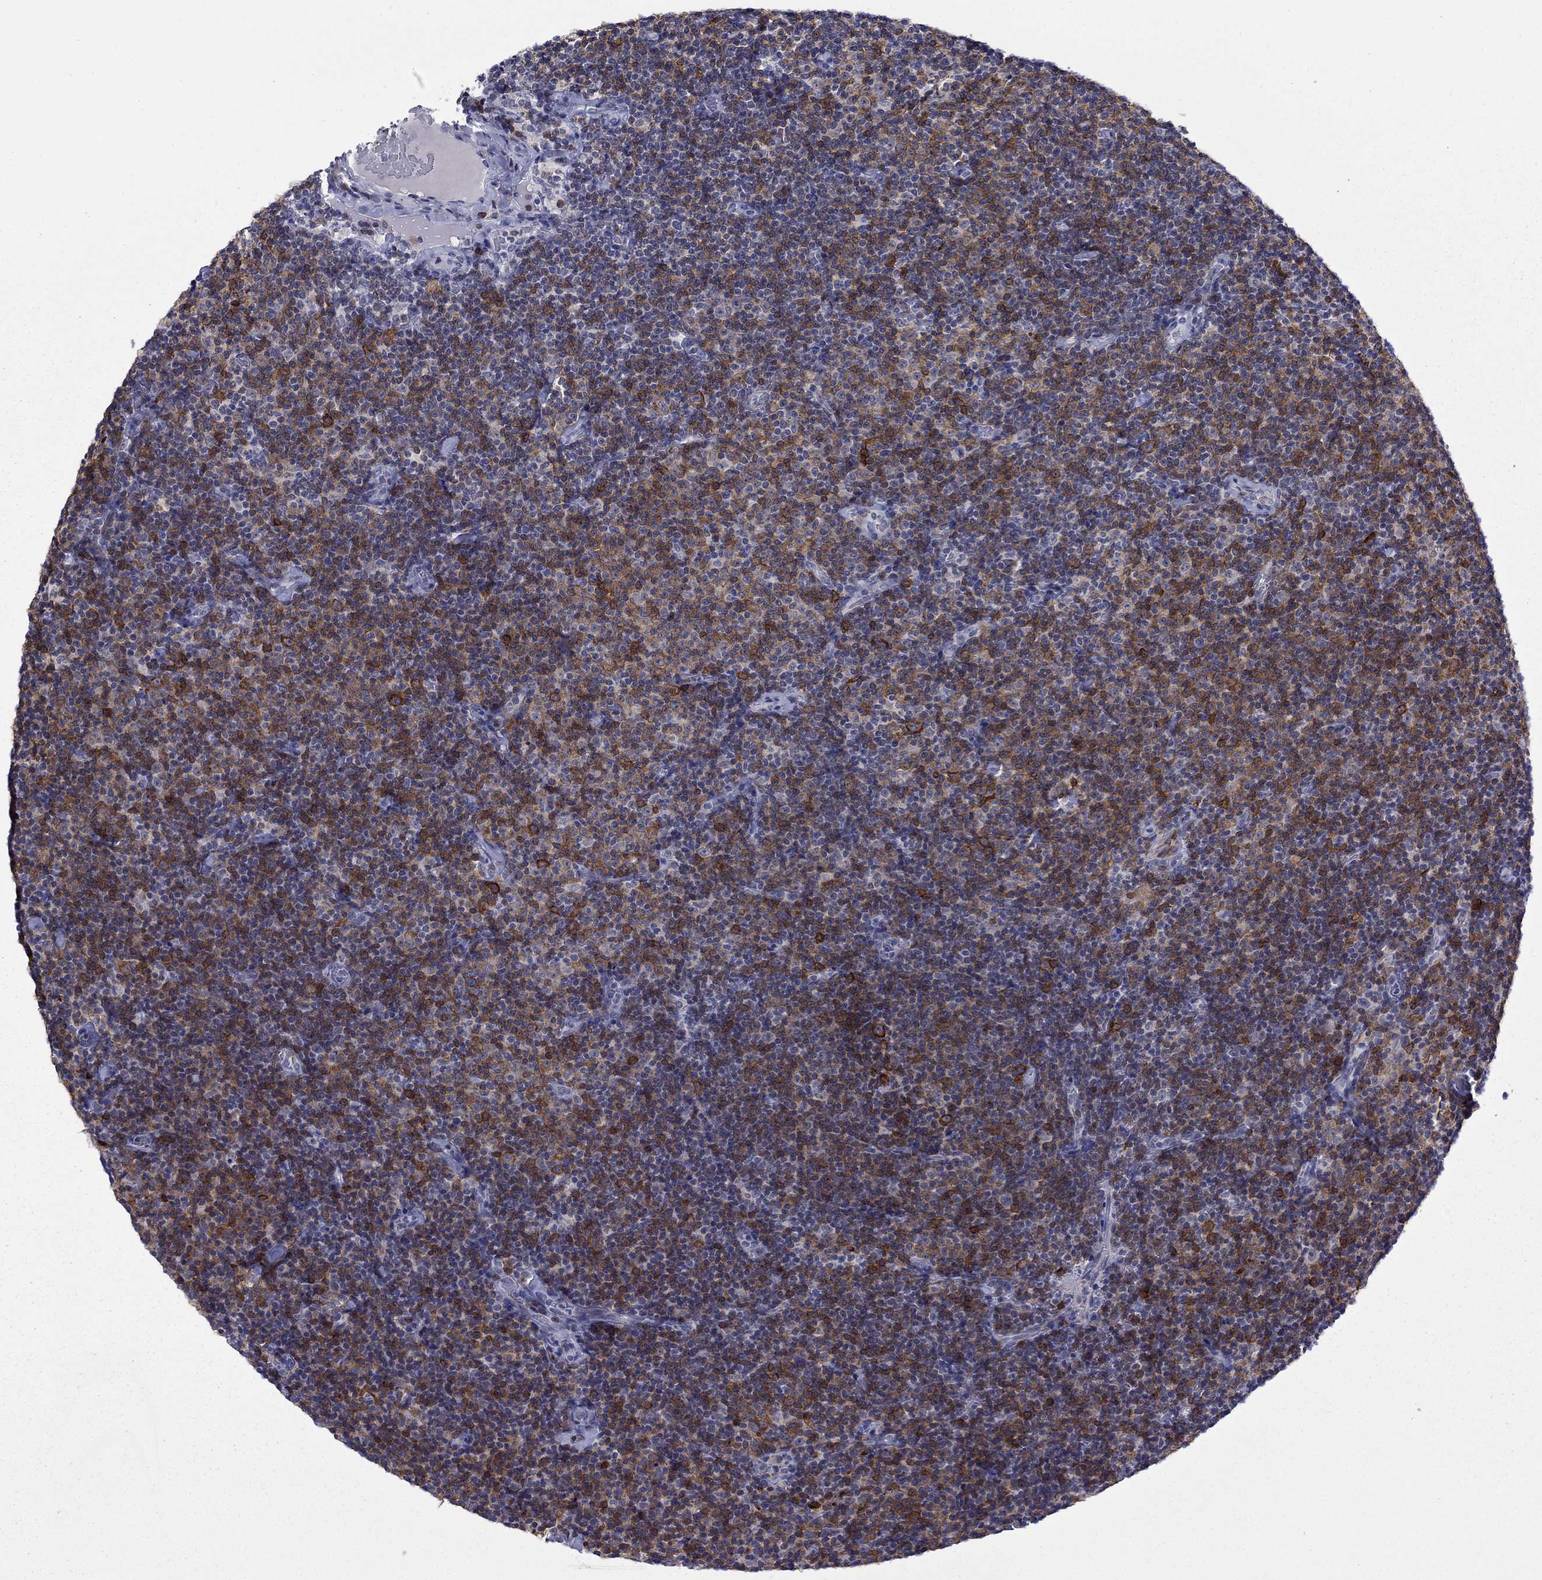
{"staining": {"intensity": "strong", "quantity": "25%-75%", "location": "cytoplasmic/membranous"}, "tissue": "lymphoma", "cell_type": "Tumor cells", "image_type": "cancer", "snomed": [{"axis": "morphology", "description": "Malignant lymphoma, non-Hodgkin's type, Low grade"}, {"axis": "topography", "description": "Lymph node"}], "caption": "Immunohistochemistry (DAB (3,3'-diaminobenzidine)) staining of malignant lymphoma, non-Hodgkin's type (low-grade) reveals strong cytoplasmic/membranous protein expression in about 25%-75% of tumor cells.", "gene": "LMO7", "patient": {"sex": "male", "age": 81}}